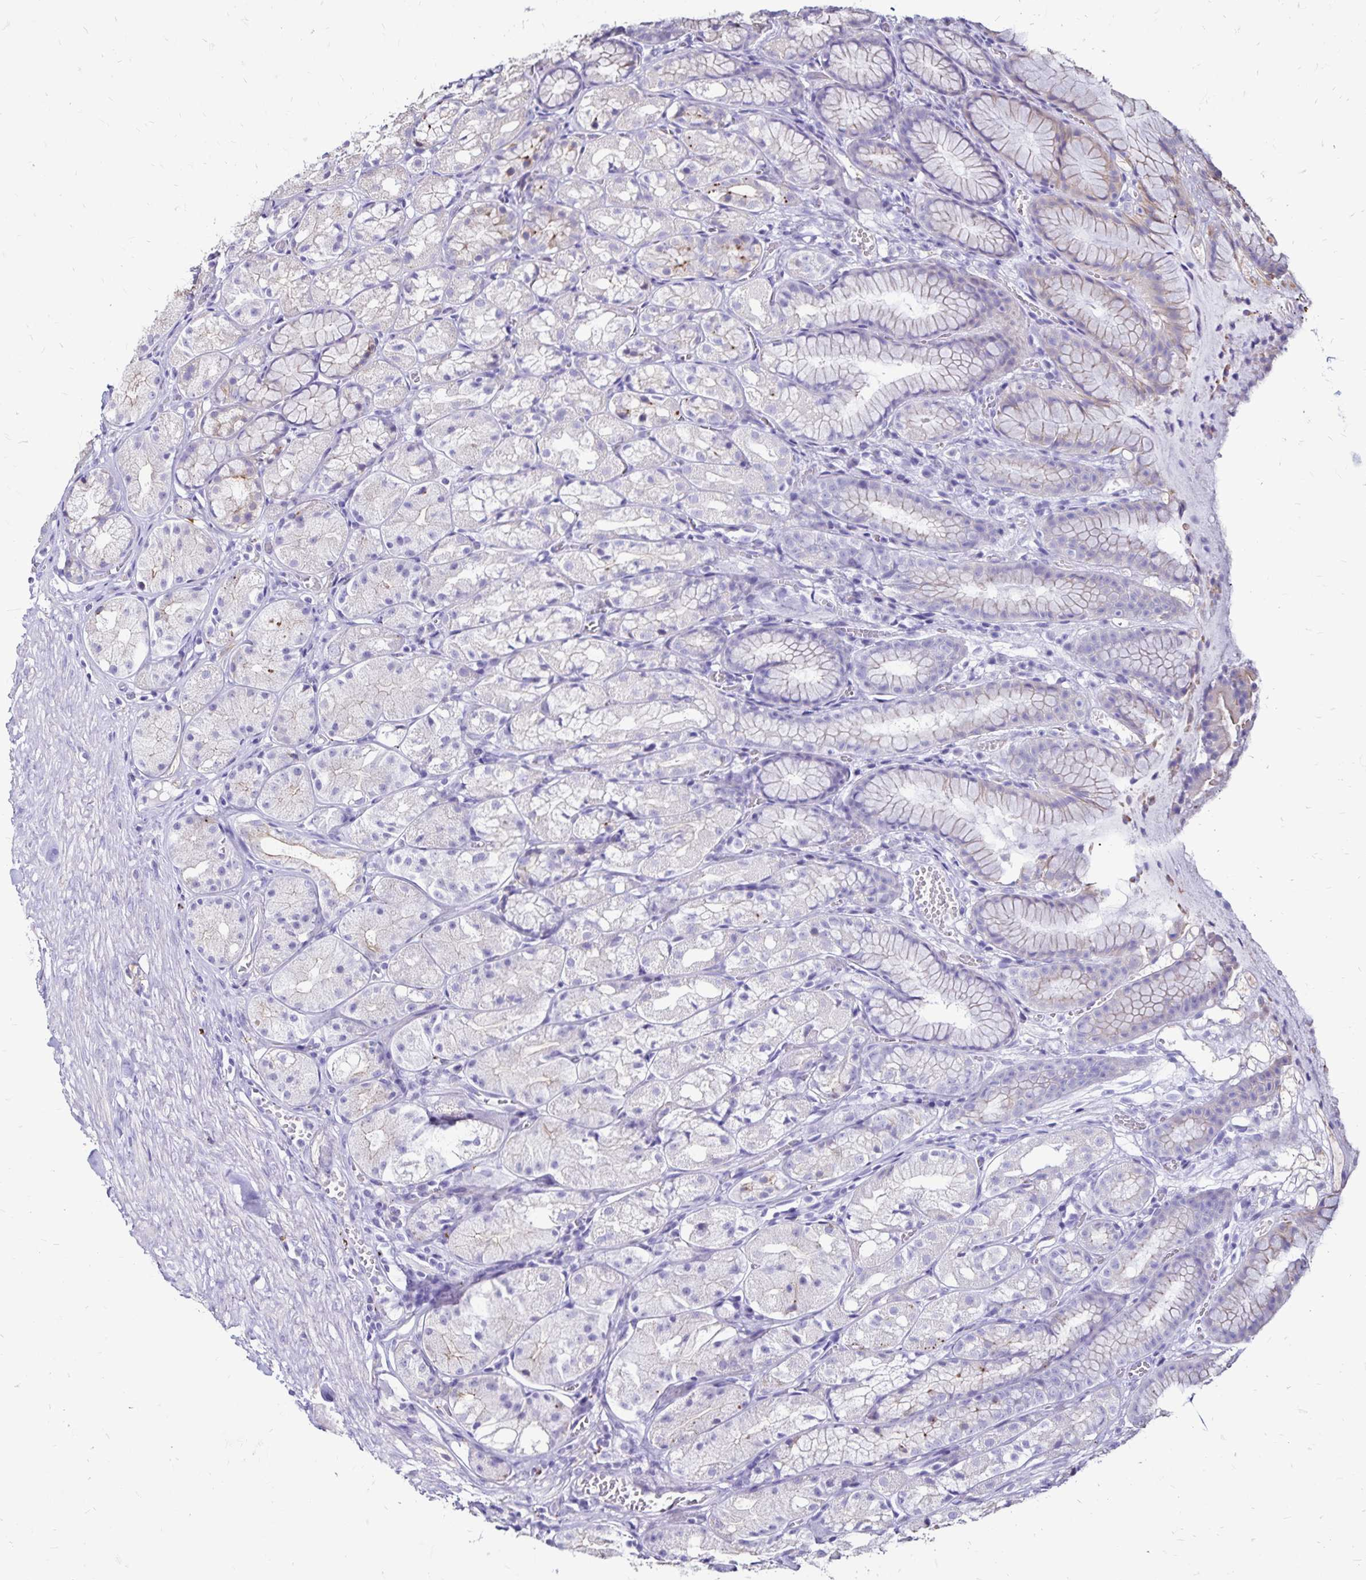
{"staining": {"intensity": "weak", "quantity": "<25%", "location": "cytoplasmic/membranous"}, "tissue": "stomach", "cell_type": "Glandular cells", "image_type": "normal", "snomed": [{"axis": "morphology", "description": "Normal tissue, NOS"}, {"axis": "topography", "description": "Stomach"}], "caption": "IHC photomicrograph of benign human stomach stained for a protein (brown), which displays no staining in glandular cells. The staining was performed using DAB (3,3'-diaminobenzidine) to visualize the protein expression in brown, while the nuclei were stained in blue with hematoxylin (Magnification: 20x).", "gene": "EVPL", "patient": {"sex": "male", "age": 70}}